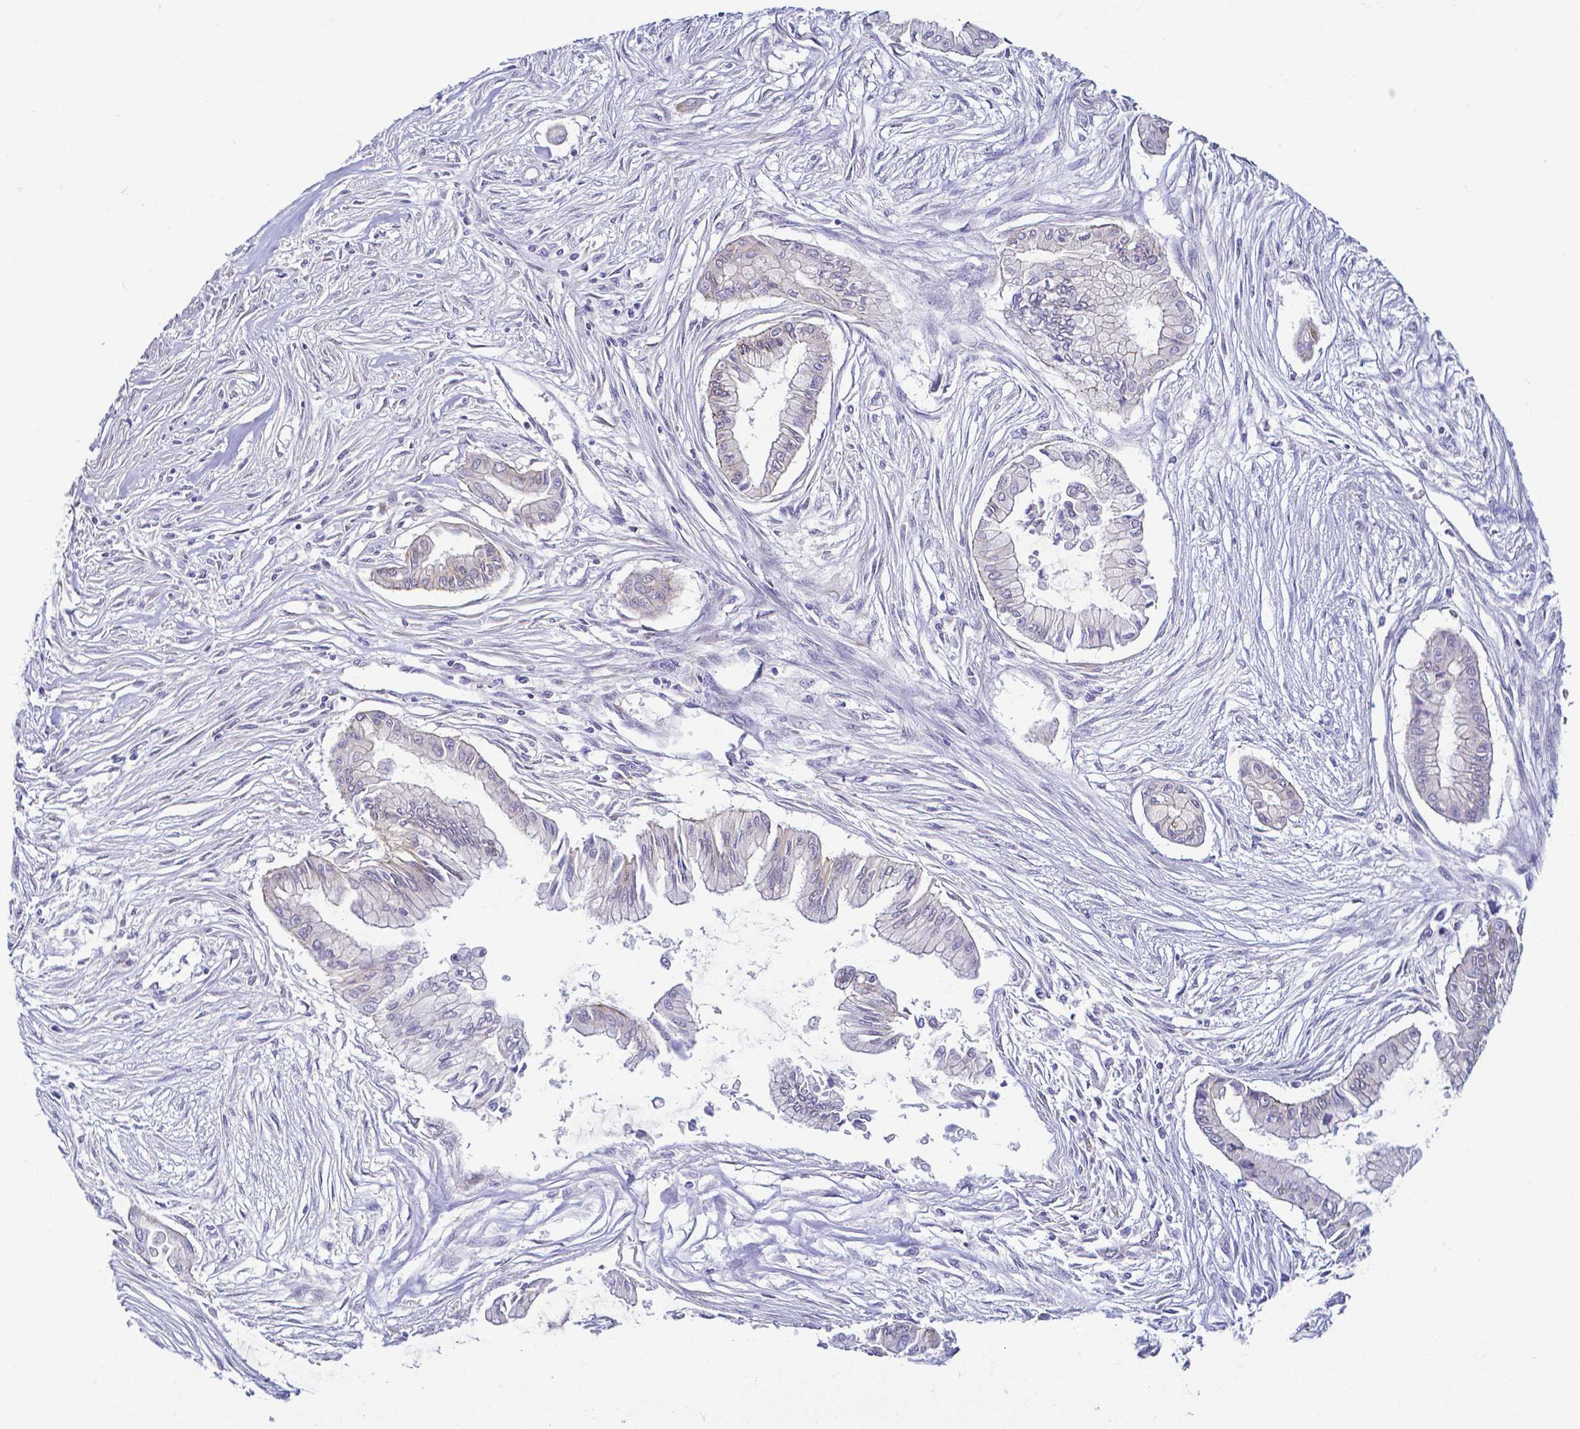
{"staining": {"intensity": "negative", "quantity": "none", "location": "none"}, "tissue": "pancreatic cancer", "cell_type": "Tumor cells", "image_type": "cancer", "snomed": [{"axis": "morphology", "description": "Adenocarcinoma, NOS"}, {"axis": "topography", "description": "Pancreas"}], "caption": "DAB immunohistochemical staining of adenocarcinoma (pancreatic) shows no significant staining in tumor cells.", "gene": "FAM83G", "patient": {"sex": "female", "age": 68}}